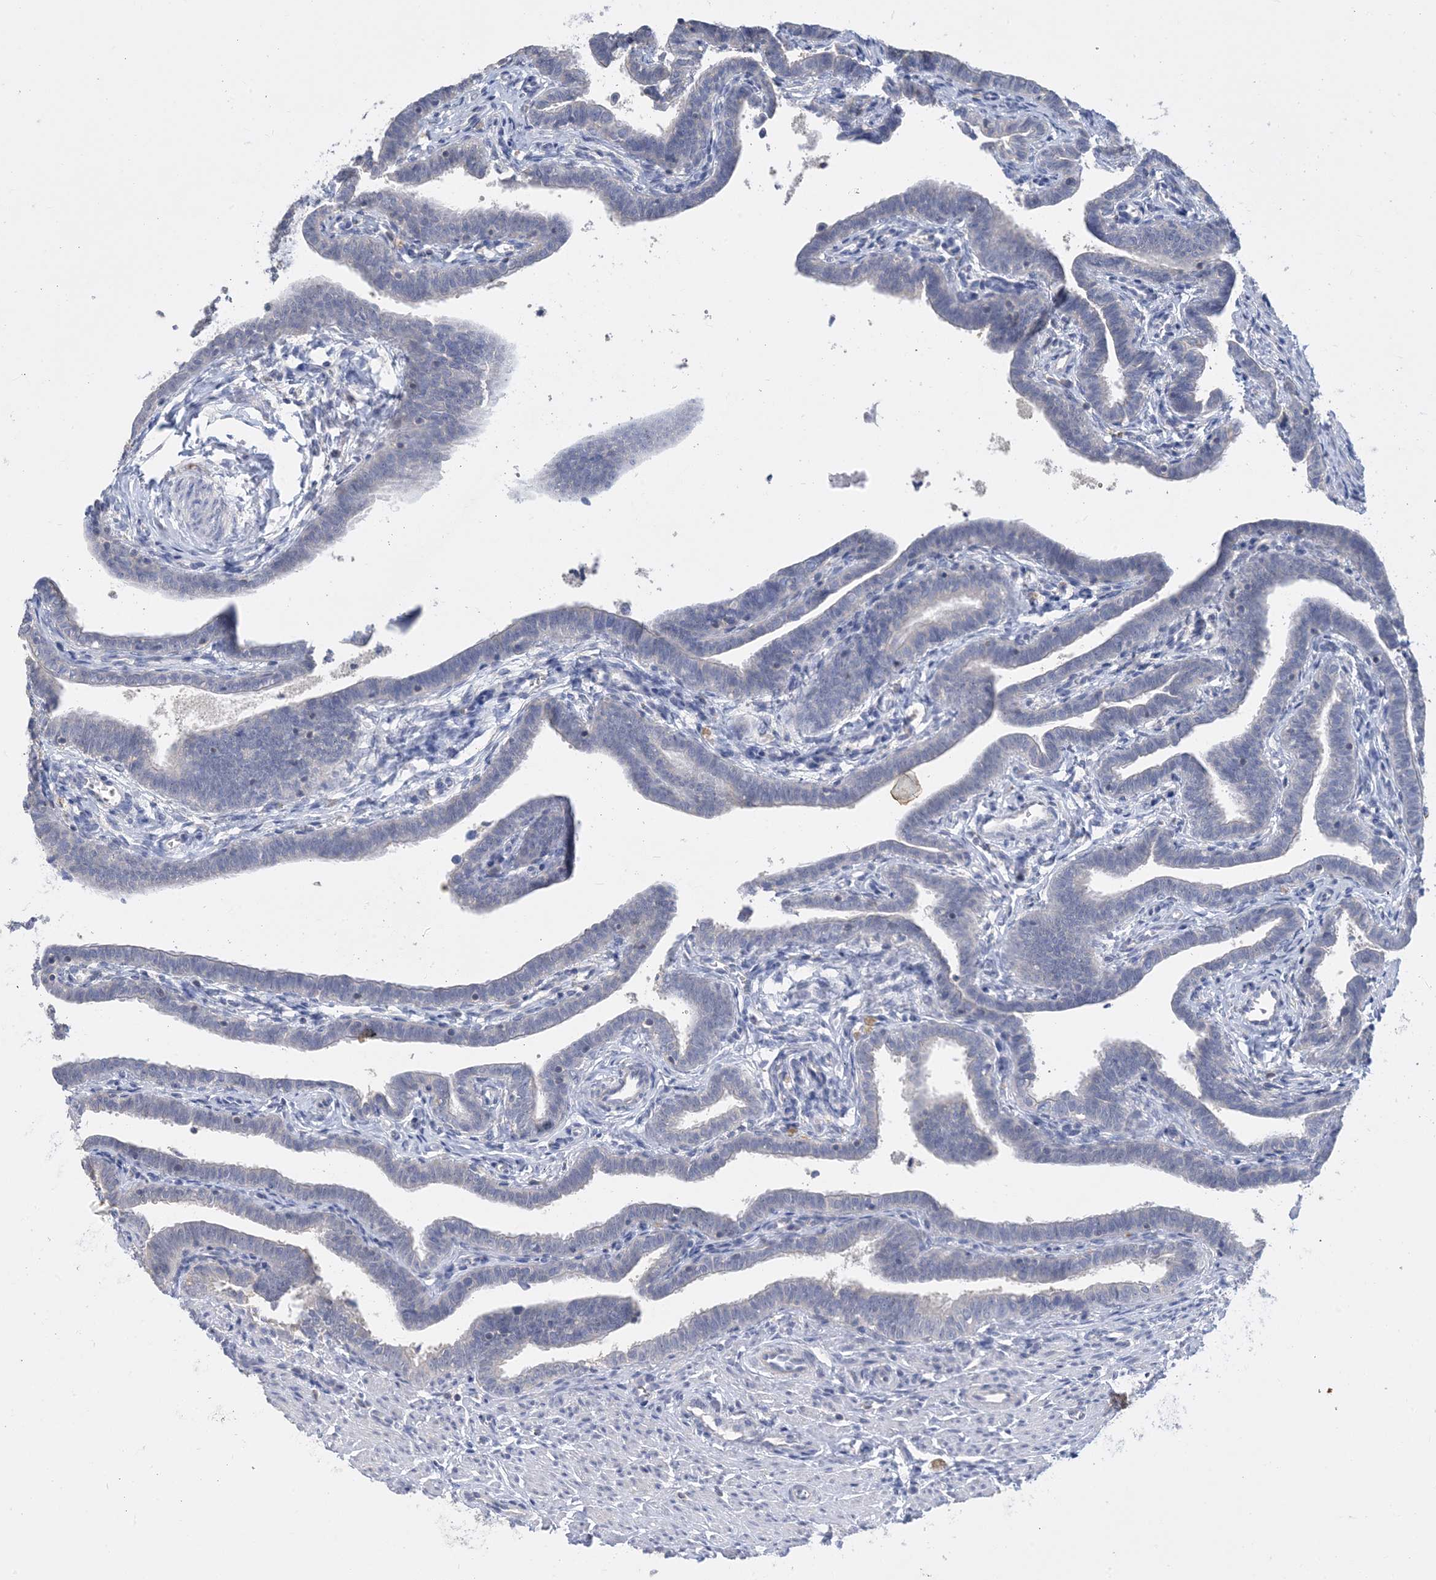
{"staining": {"intensity": "negative", "quantity": "none", "location": "none"}, "tissue": "fallopian tube", "cell_type": "Glandular cells", "image_type": "normal", "snomed": [{"axis": "morphology", "description": "Normal tissue, NOS"}, {"axis": "topography", "description": "Fallopian tube"}], "caption": "A photomicrograph of human fallopian tube is negative for staining in glandular cells.", "gene": "KPRP", "patient": {"sex": "female", "age": 36}}